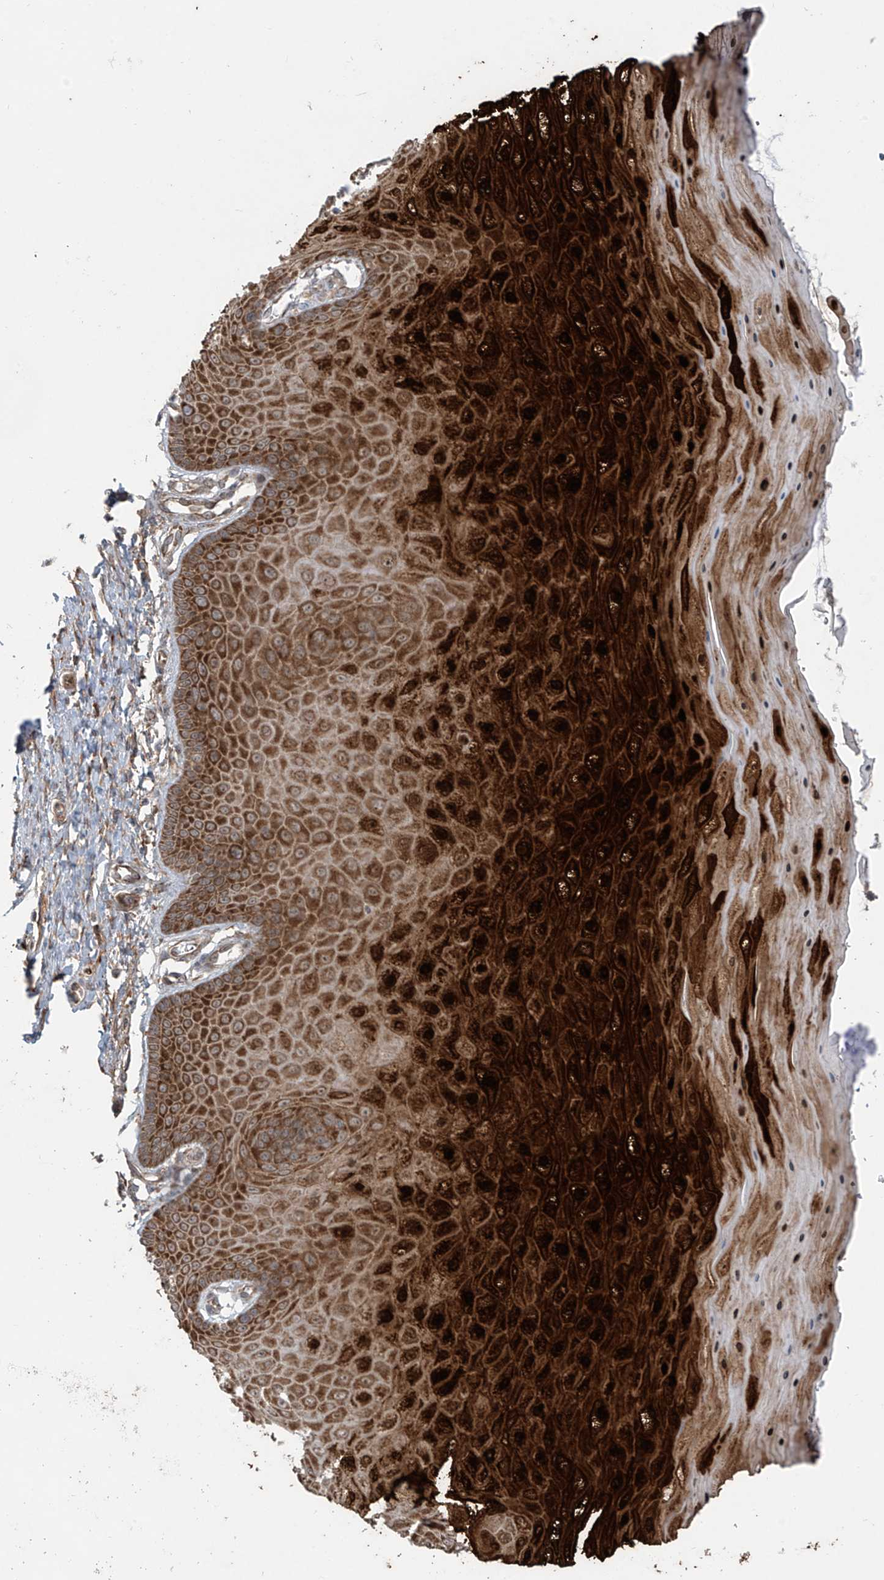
{"staining": {"intensity": "moderate", "quantity": "25%-75%", "location": "cytoplasmic/membranous"}, "tissue": "cervix", "cell_type": "Glandular cells", "image_type": "normal", "snomed": [{"axis": "morphology", "description": "Normal tissue, NOS"}, {"axis": "topography", "description": "Cervix"}], "caption": "Immunohistochemistry micrograph of normal human cervix stained for a protein (brown), which reveals medium levels of moderate cytoplasmic/membranous staining in about 25%-75% of glandular cells.", "gene": "KATNIP", "patient": {"sex": "female", "age": 55}}